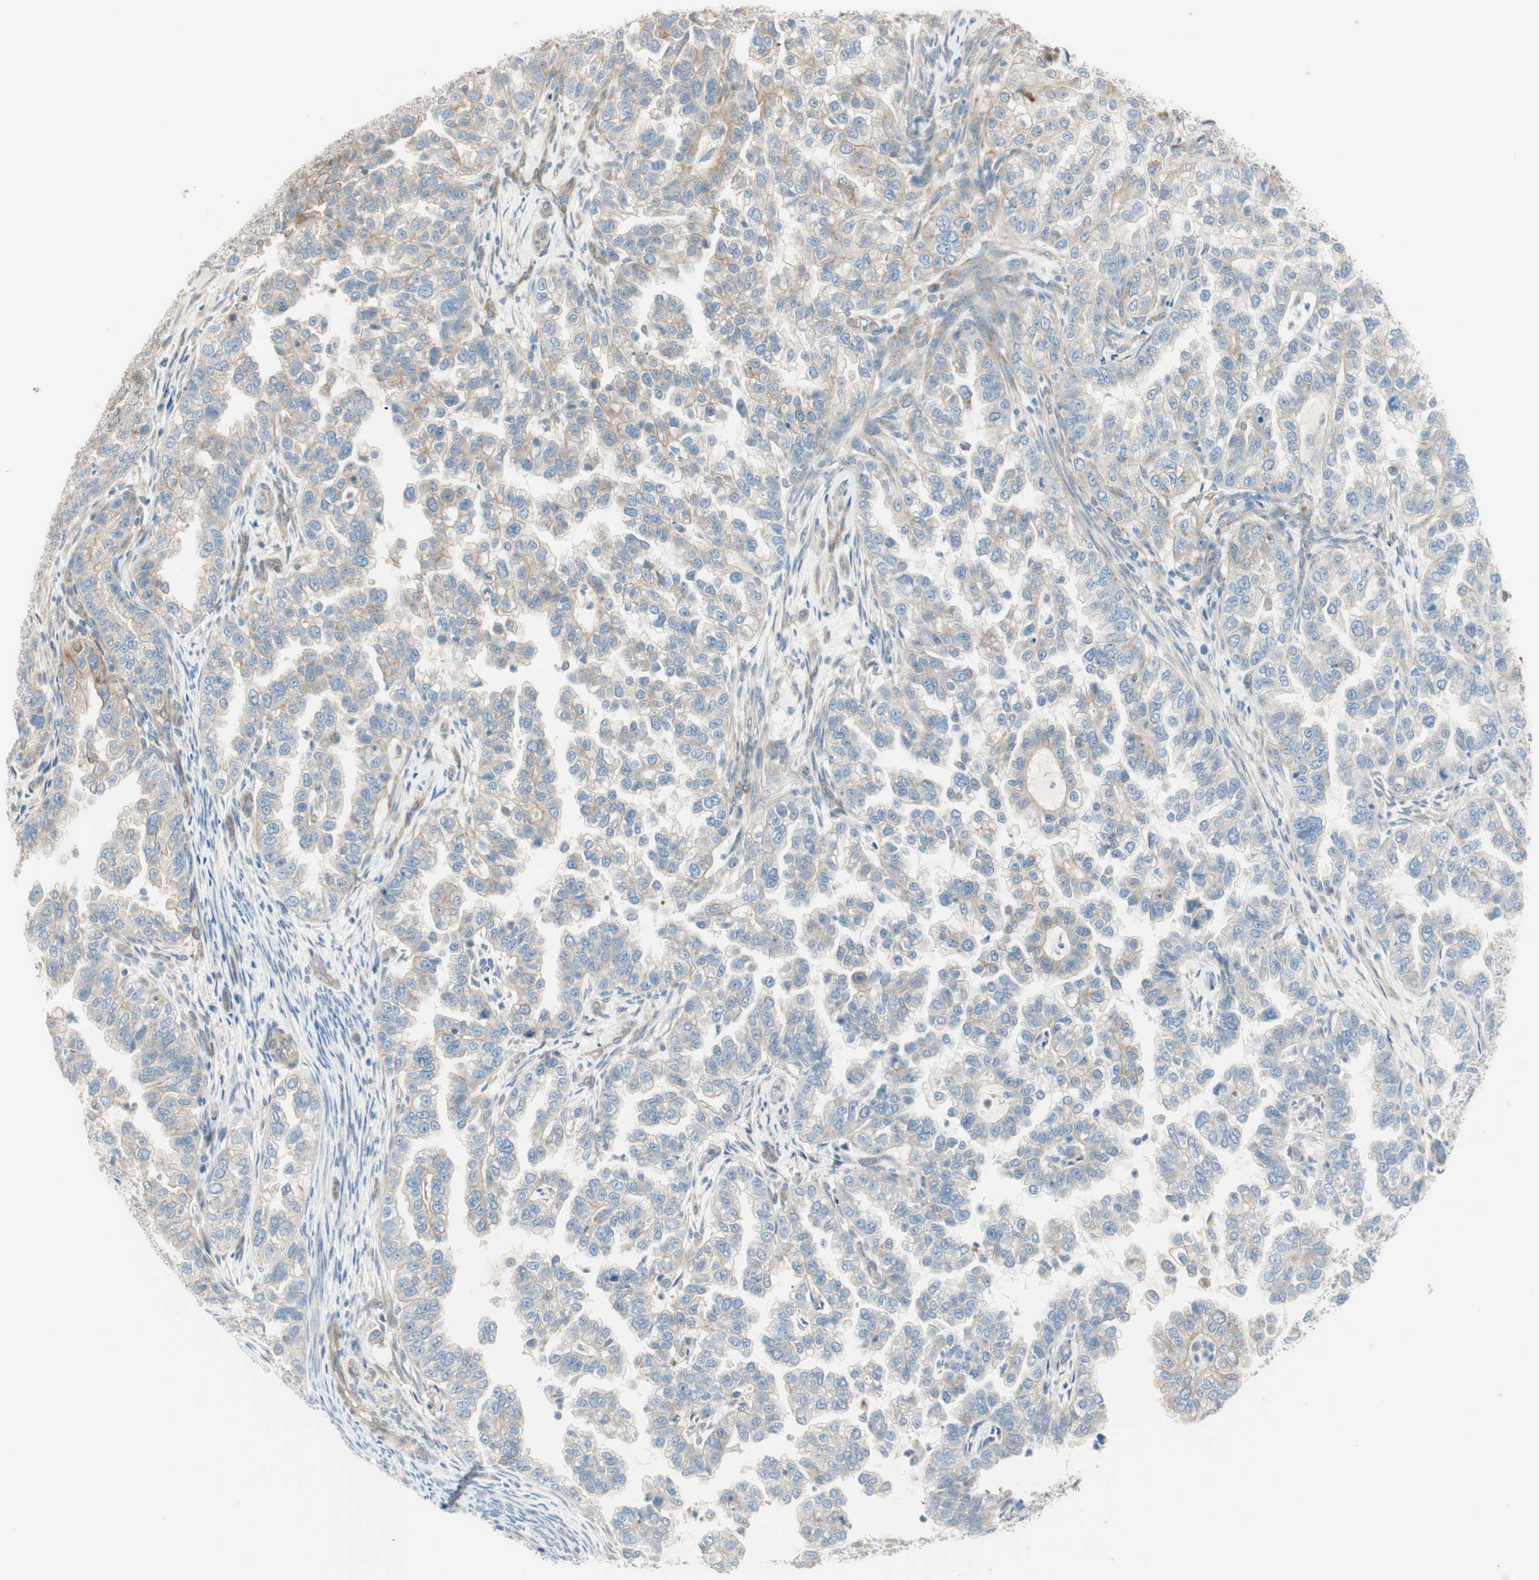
{"staining": {"intensity": "weak", "quantity": "25%-75%", "location": "cytoplasmic/membranous"}, "tissue": "endometrial cancer", "cell_type": "Tumor cells", "image_type": "cancer", "snomed": [{"axis": "morphology", "description": "Adenocarcinoma, NOS"}, {"axis": "topography", "description": "Endometrium"}], "caption": "An IHC histopathology image of tumor tissue is shown. Protein staining in brown labels weak cytoplasmic/membranous positivity in endometrial cancer (adenocarcinoma) within tumor cells. (DAB = brown stain, brightfield microscopy at high magnification).", "gene": "CDK3", "patient": {"sex": "female", "age": 85}}